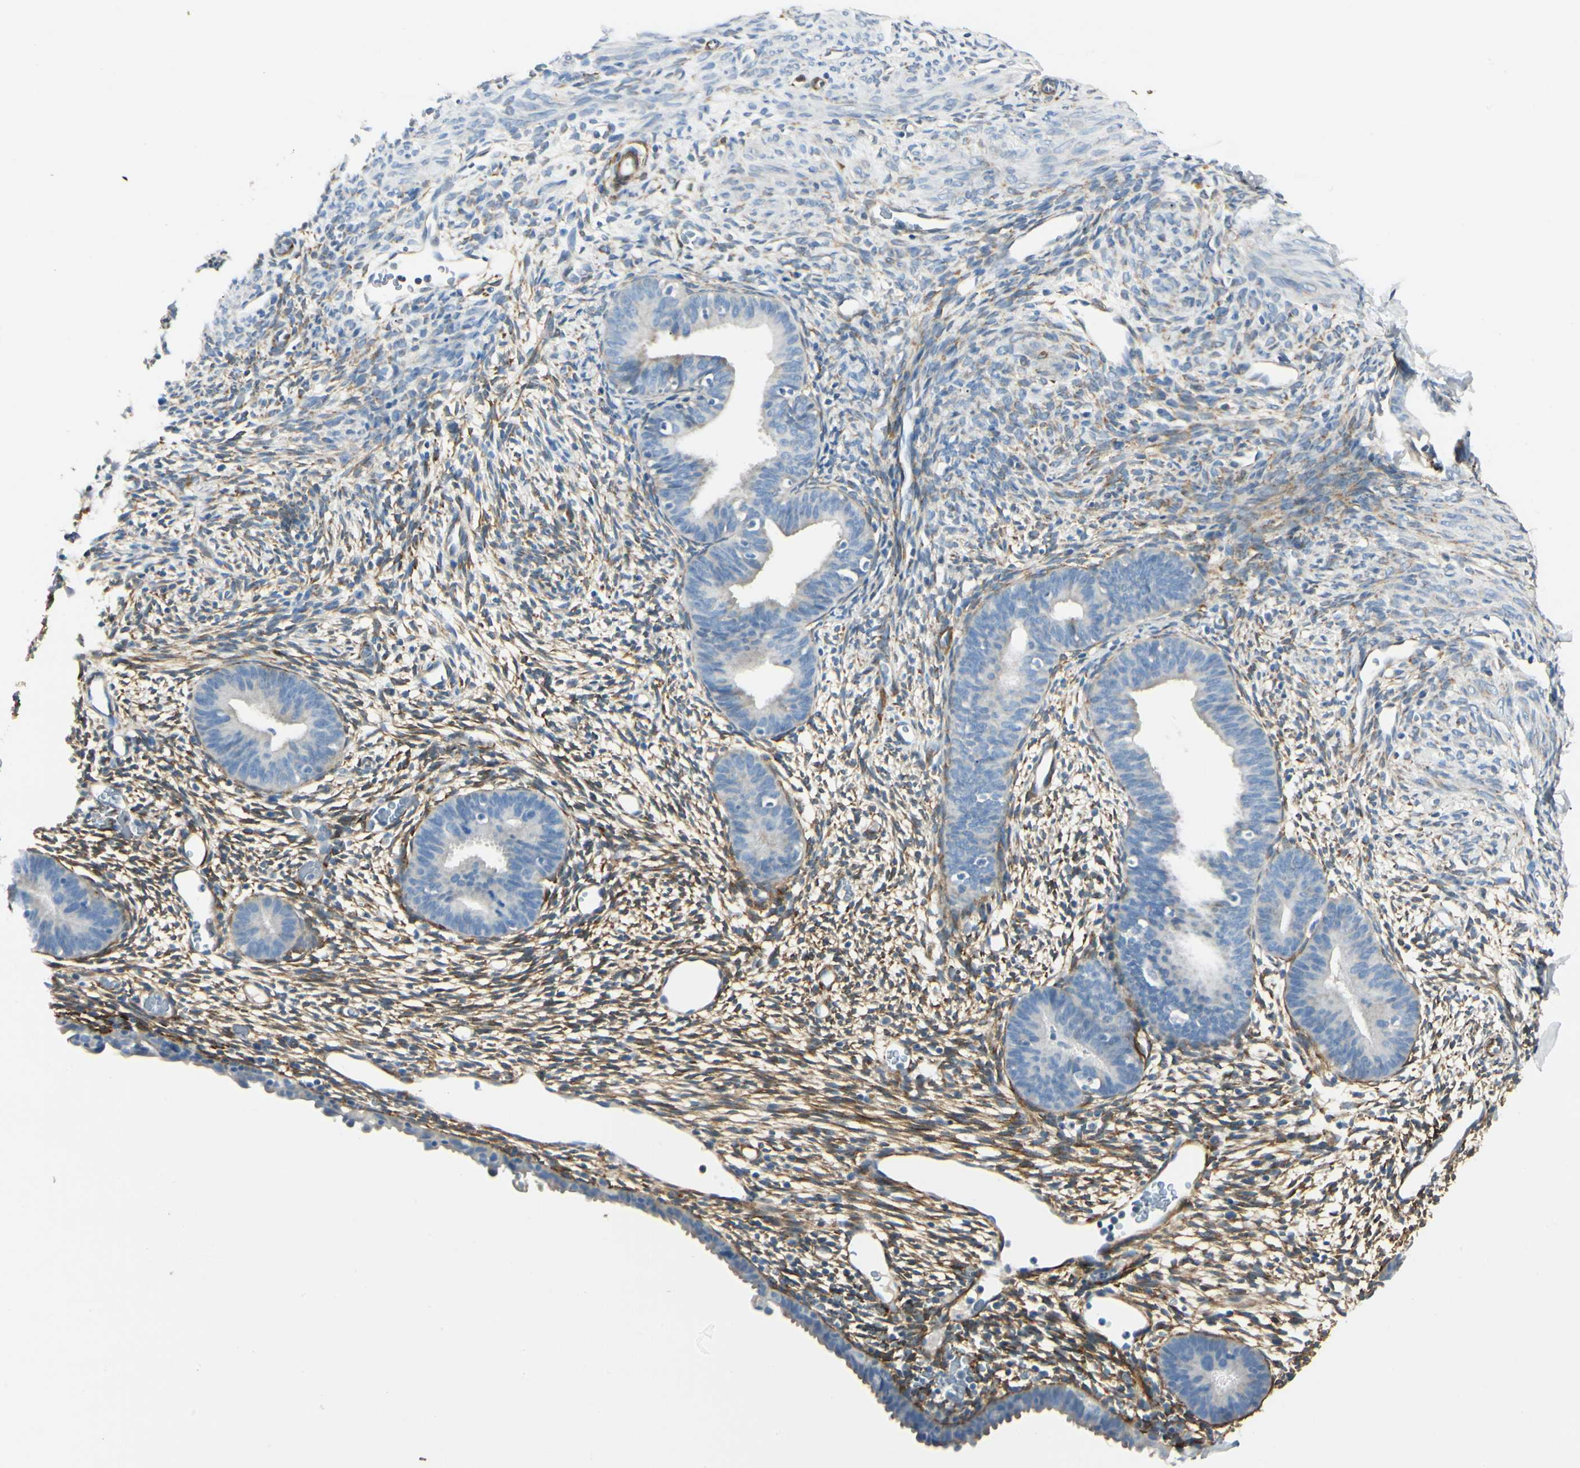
{"staining": {"intensity": "moderate", "quantity": "25%-75%", "location": "cytoplasmic/membranous"}, "tissue": "endometrium", "cell_type": "Cells in endometrial stroma", "image_type": "normal", "snomed": [{"axis": "morphology", "description": "Normal tissue, NOS"}, {"axis": "morphology", "description": "Atrophy, NOS"}, {"axis": "topography", "description": "Uterus"}, {"axis": "topography", "description": "Endometrium"}], "caption": "Benign endometrium exhibits moderate cytoplasmic/membranous expression in approximately 25%-75% of cells in endometrial stroma.", "gene": "AMPH", "patient": {"sex": "female", "age": 68}}